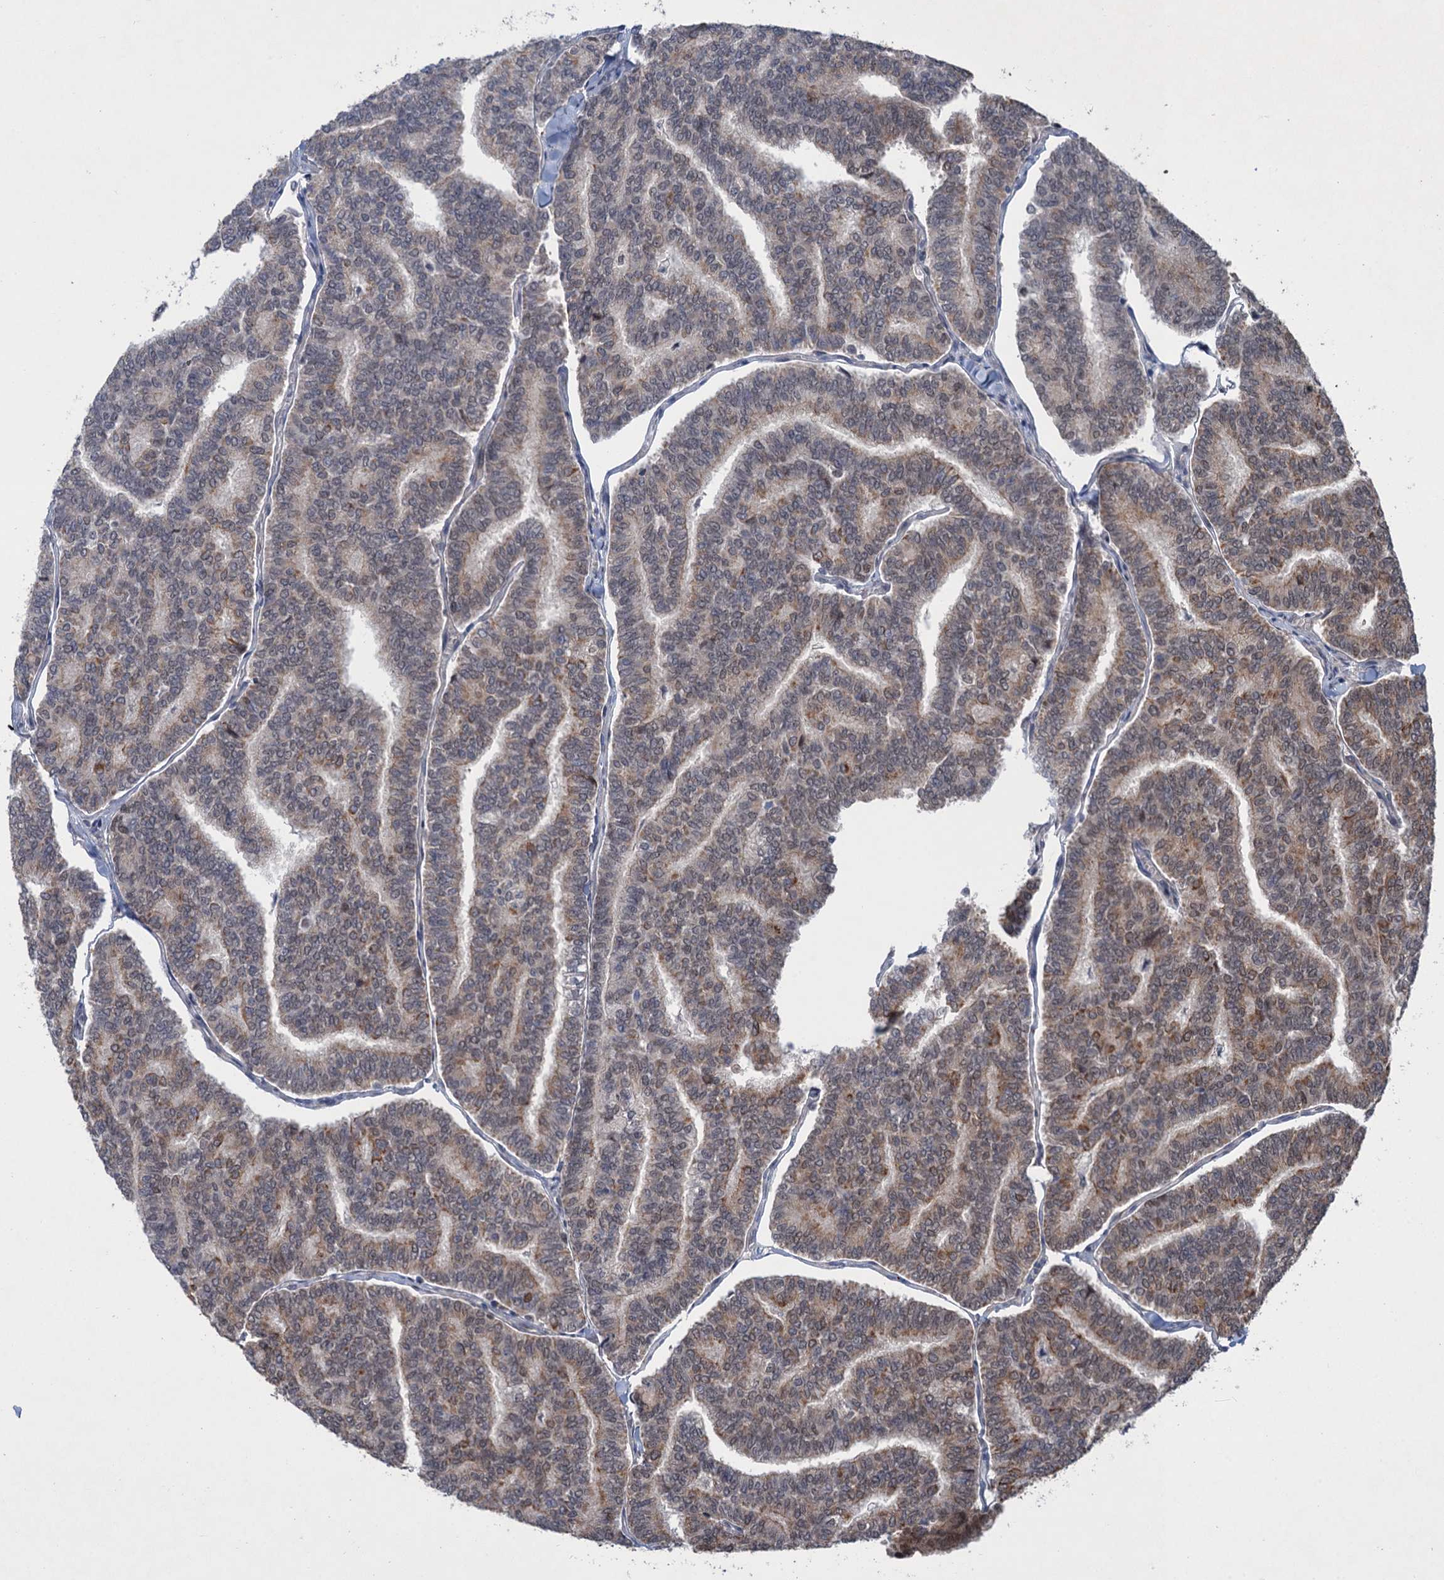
{"staining": {"intensity": "weak", "quantity": "<25%", "location": "cytoplasmic/membranous"}, "tissue": "thyroid cancer", "cell_type": "Tumor cells", "image_type": "cancer", "snomed": [{"axis": "morphology", "description": "Papillary adenocarcinoma, NOS"}, {"axis": "topography", "description": "Thyroid gland"}], "caption": "Immunohistochemistry image of human thyroid cancer (papillary adenocarcinoma) stained for a protein (brown), which displays no positivity in tumor cells.", "gene": "TTC31", "patient": {"sex": "female", "age": 35}}